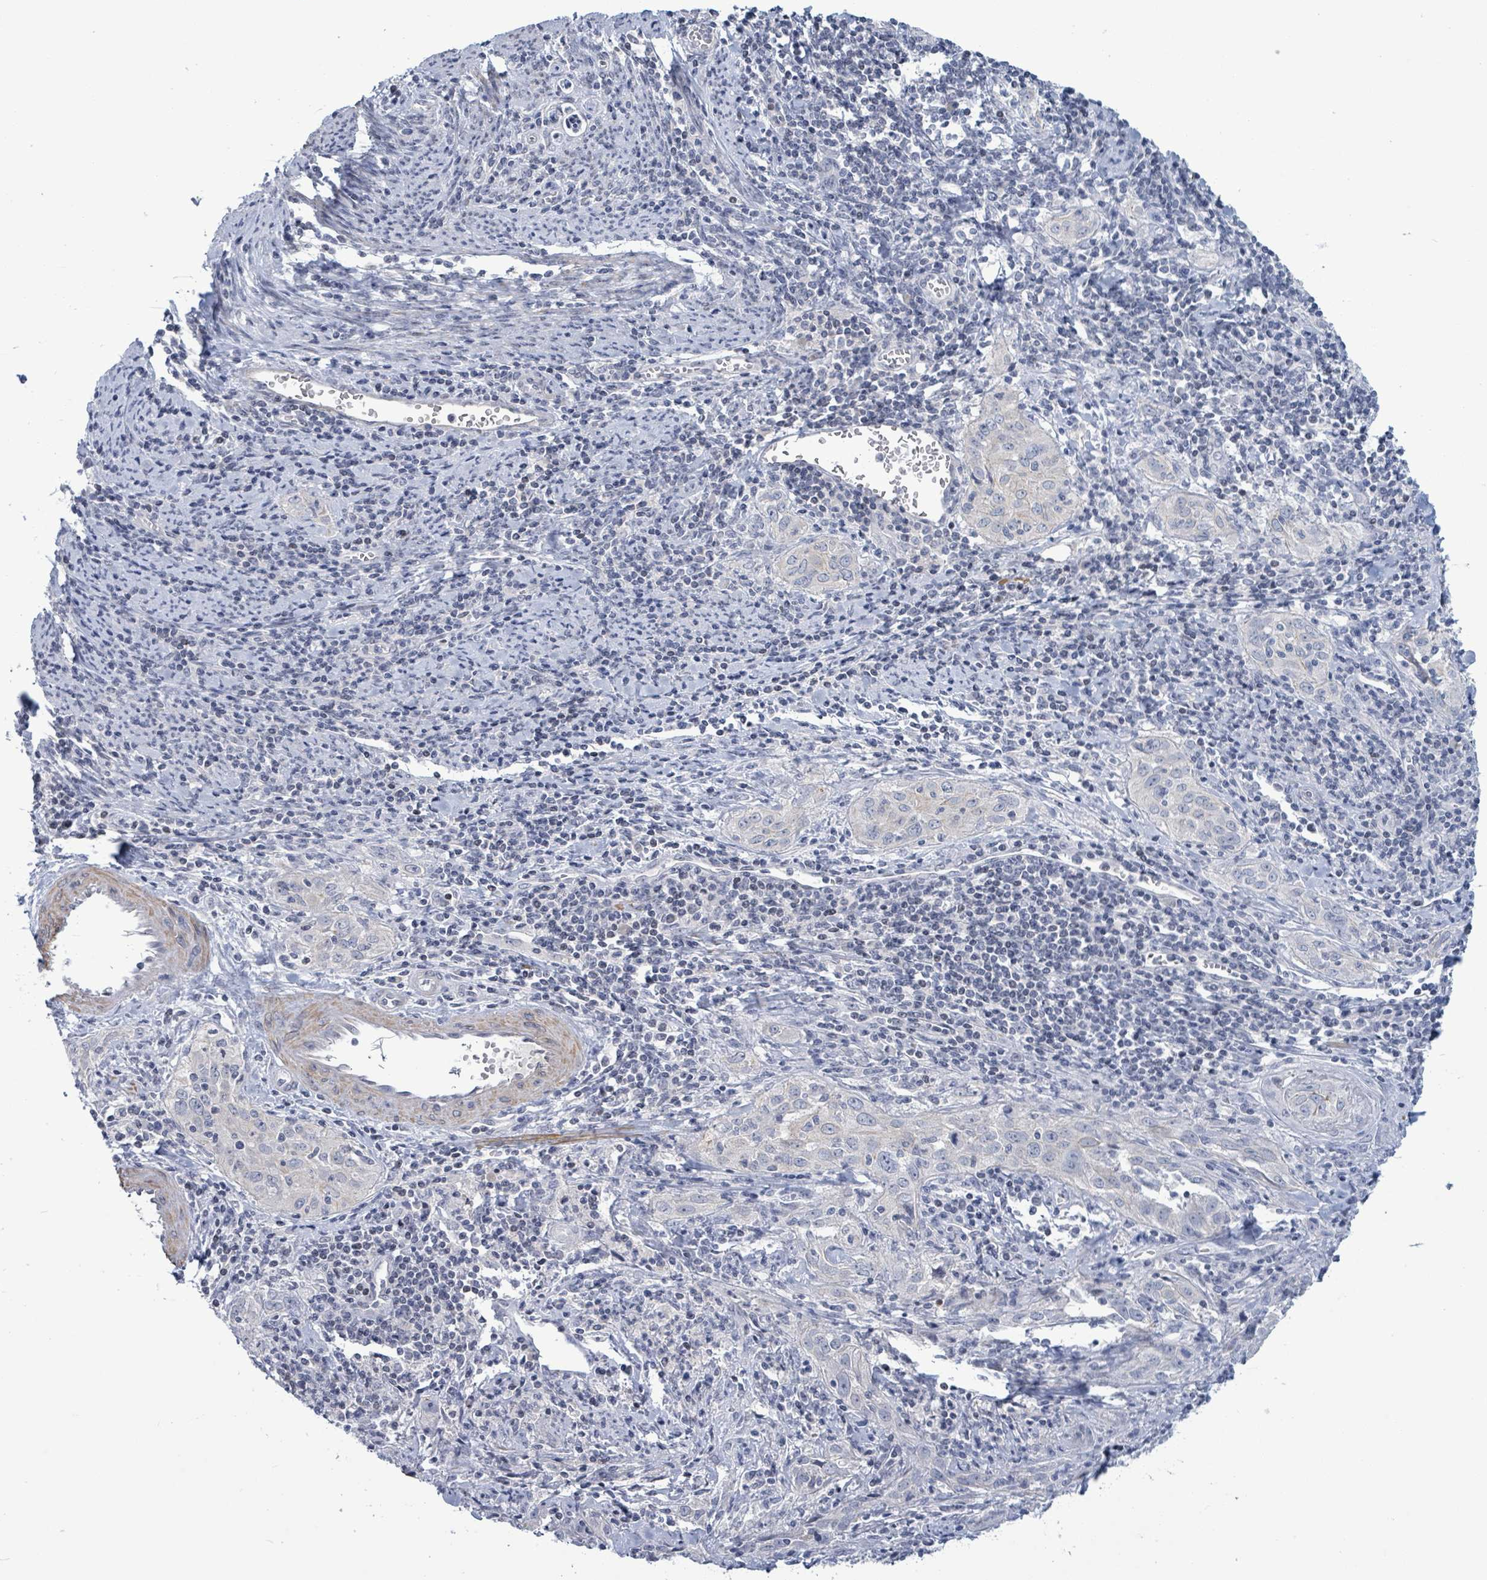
{"staining": {"intensity": "negative", "quantity": "none", "location": "none"}, "tissue": "cervical cancer", "cell_type": "Tumor cells", "image_type": "cancer", "snomed": [{"axis": "morphology", "description": "Squamous cell carcinoma, NOS"}, {"axis": "topography", "description": "Cervix"}], "caption": "Photomicrograph shows no protein expression in tumor cells of cervical squamous cell carcinoma tissue.", "gene": "NTN3", "patient": {"sex": "female", "age": 57}}